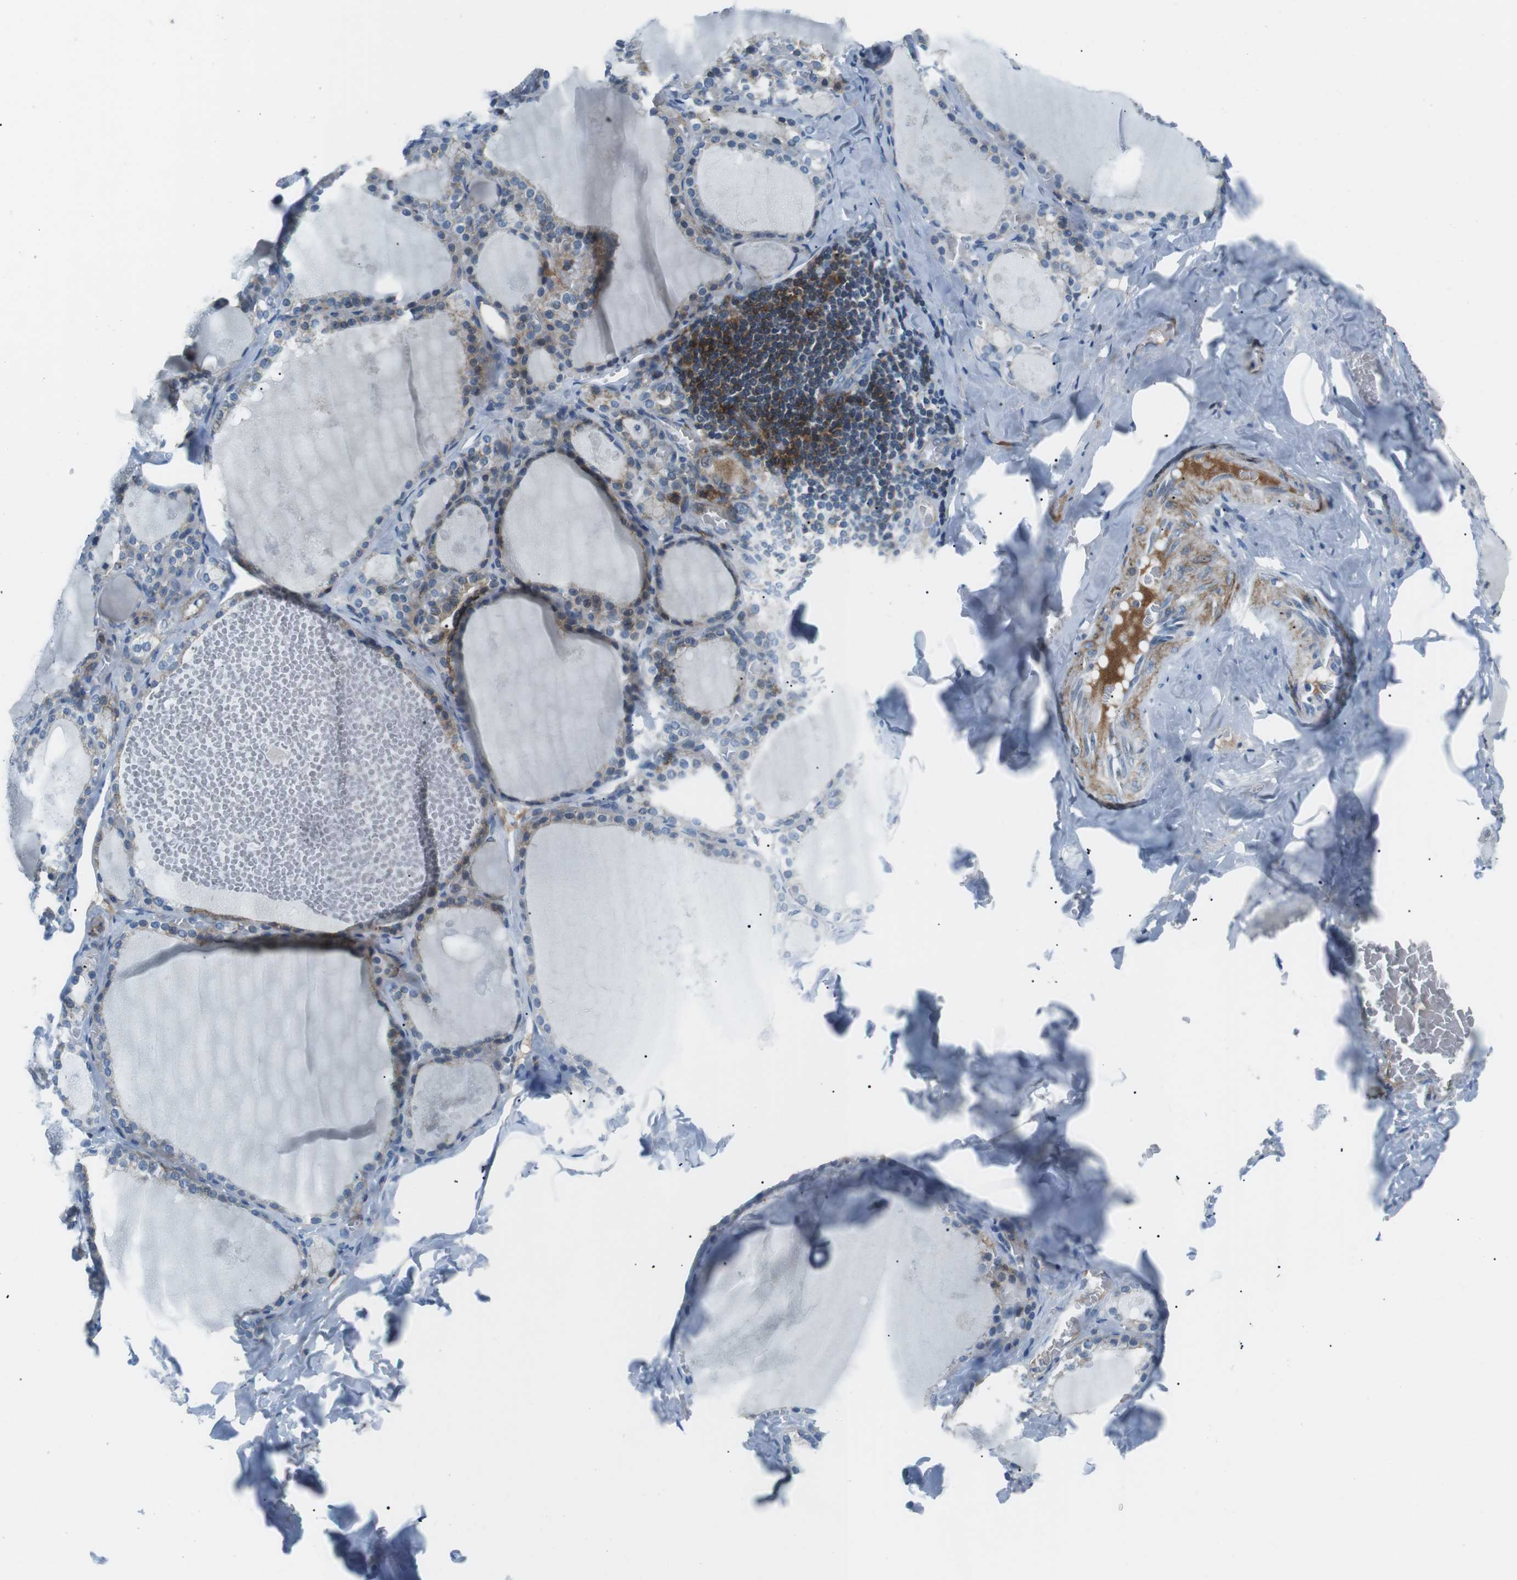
{"staining": {"intensity": "moderate", "quantity": "25%-75%", "location": "cytoplasmic/membranous"}, "tissue": "thyroid gland", "cell_type": "Glandular cells", "image_type": "normal", "snomed": [{"axis": "morphology", "description": "Normal tissue, NOS"}, {"axis": "topography", "description": "Thyroid gland"}], "caption": "Immunohistochemistry (DAB (3,3'-diaminobenzidine)) staining of normal thyroid gland reveals moderate cytoplasmic/membranous protein staining in approximately 25%-75% of glandular cells.", "gene": "ARVCF", "patient": {"sex": "male", "age": 56}}